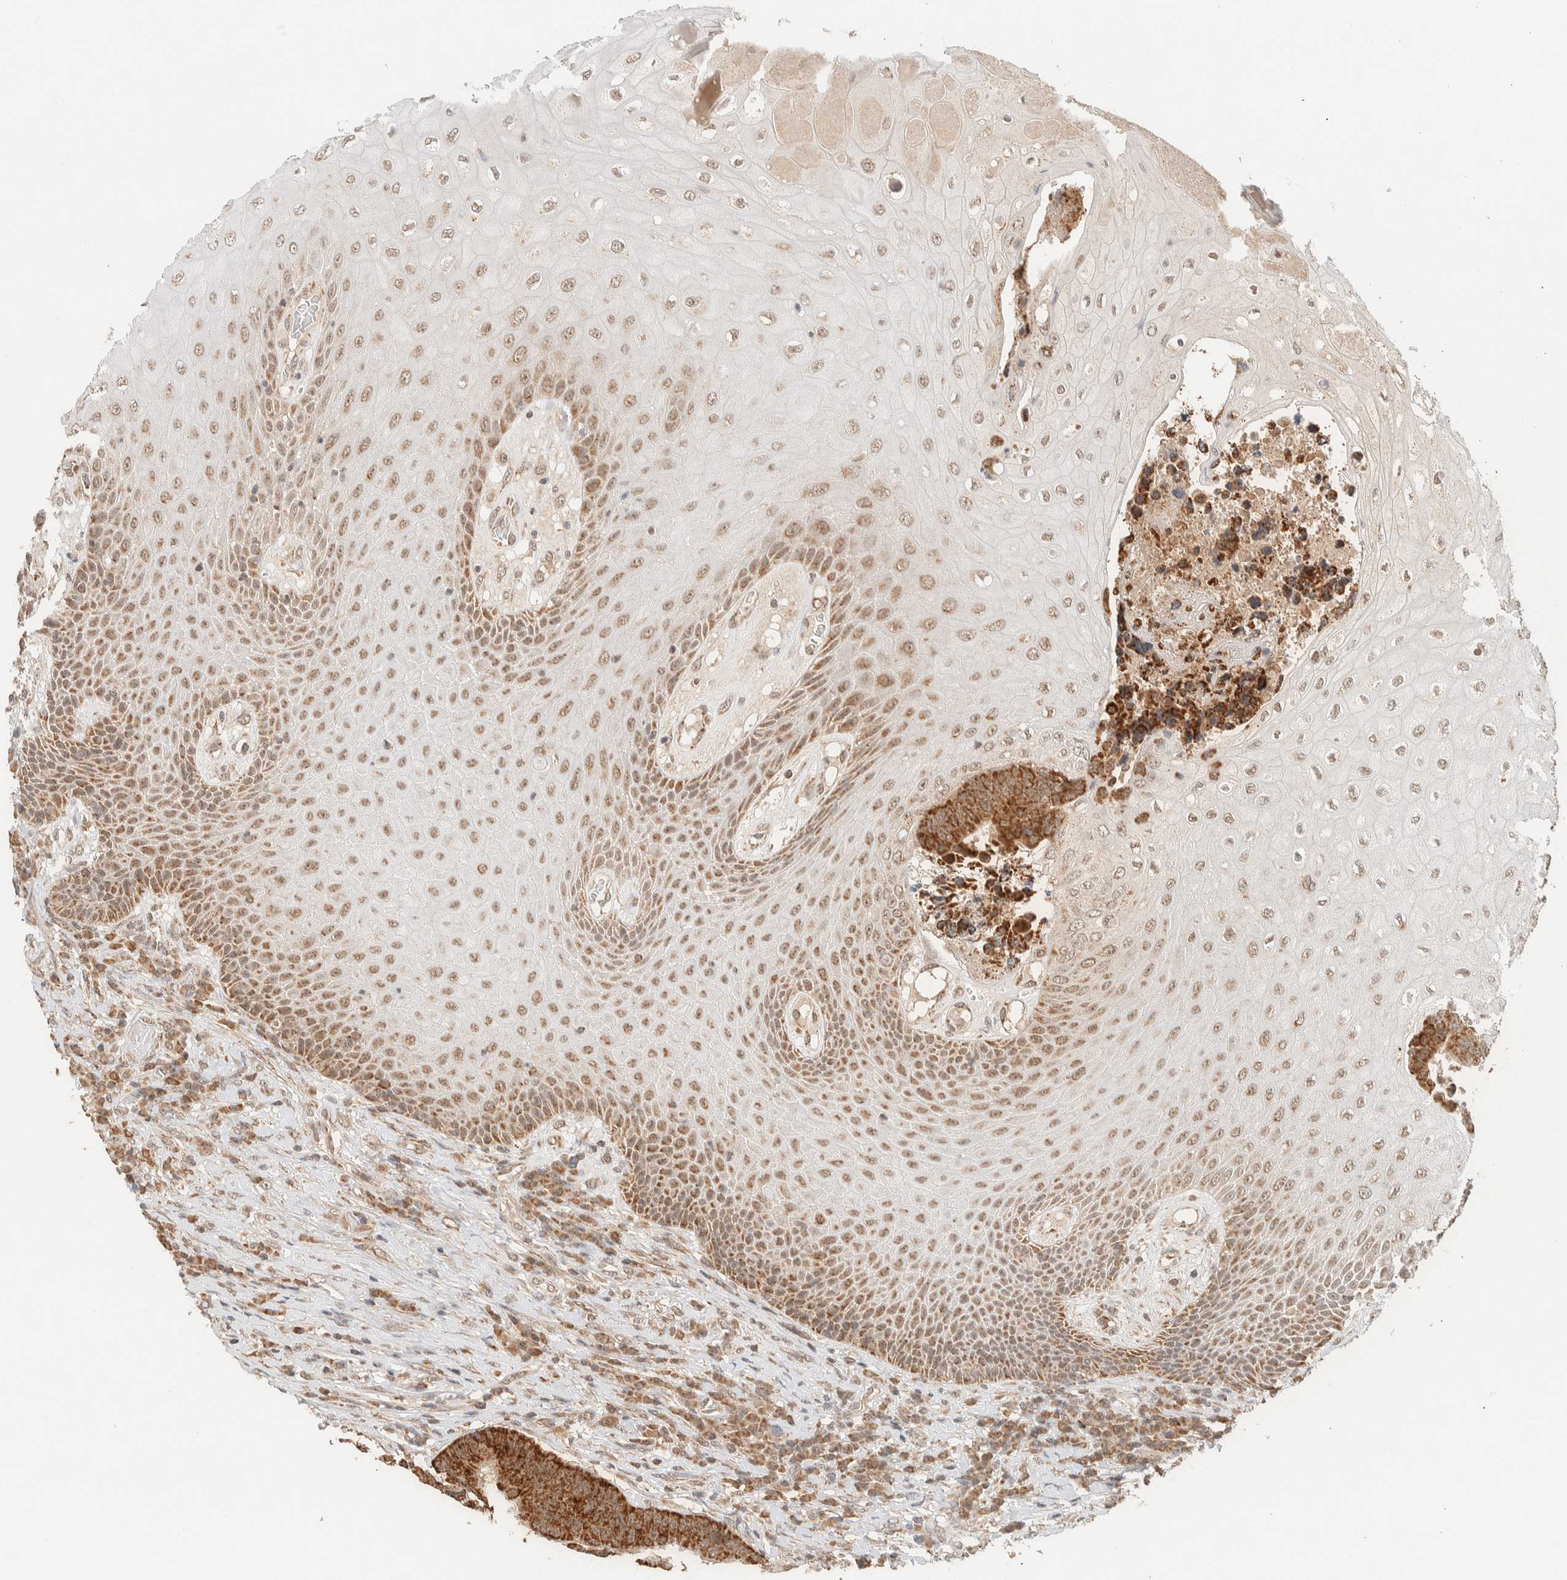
{"staining": {"intensity": "strong", "quantity": ">75%", "location": "cytoplasmic/membranous"}, "tissue": "colorectal cancer", "cell_type": "Tumor cells", "image_type": "cancer", "snomed": [{"axis": "morphology", "description": "Adenocarcinoma, NOS"}, {"axis": "topography", "description": "Rectum"}, {"axis": "topography", "description": "Anal"}], "caption": "Immunohistochemistry (IHC) (DAB) staining of human colorectal adenocarcinoma exhibits strong cytoplasmic/membranous protein expression in about >75% of tumor cells. Using DAB (brown) and hematoxylin (blue) stains, captured at high magnification using brightfield microscopy.", "gene": "MRPL41", "patient": {"sex": "female", "age": 89}}